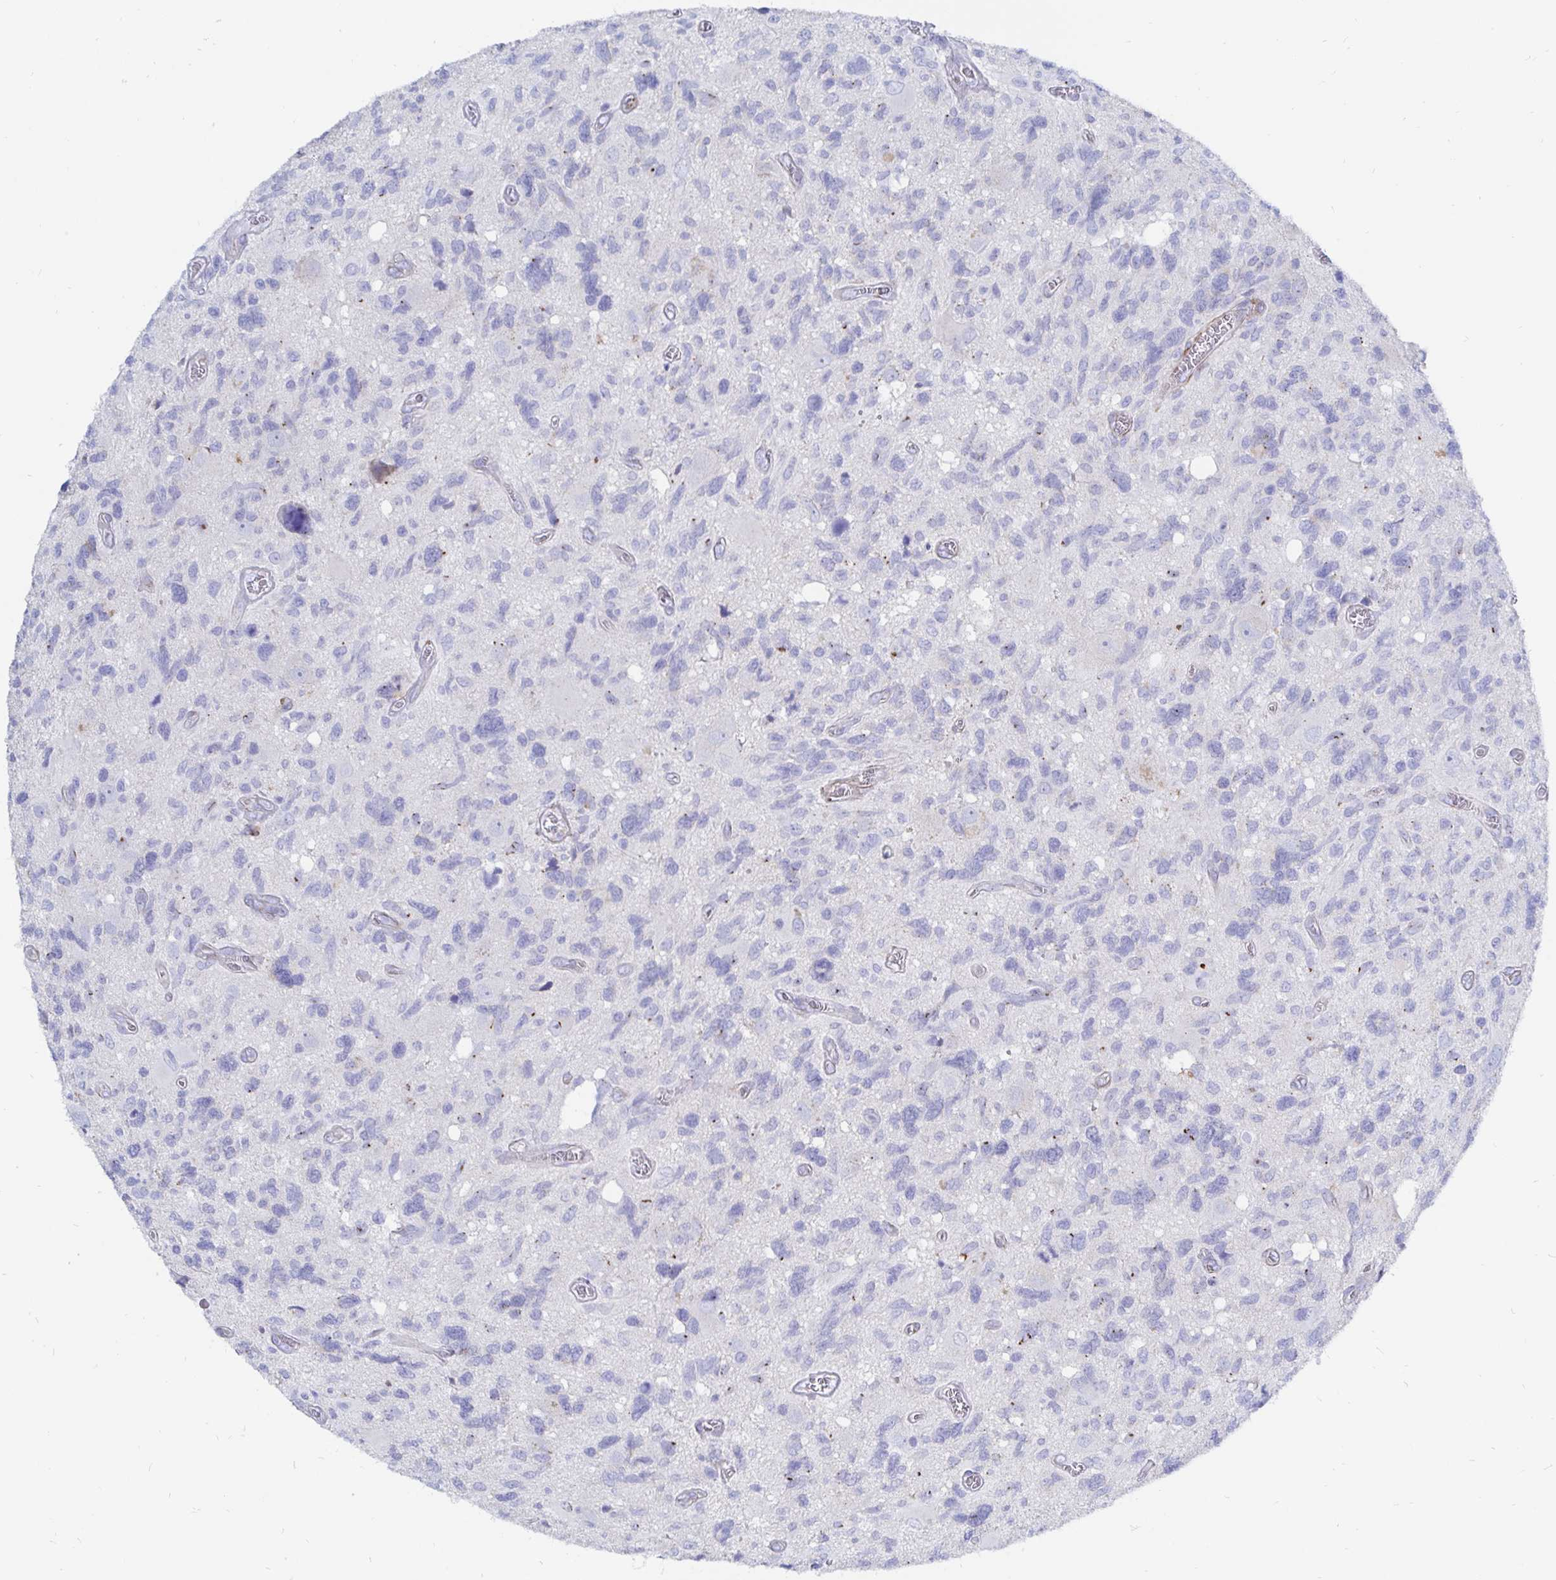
{"staining": {"intensity": "negative", "quantity": "none", "location": "none"}, "tissue": "glioma", "cell_type": "Tumor cells", "image_type": "cancer", "snomed": [{"axis": "morphology", "description": "Glioma, malignant, High grade"}, {"axis": "topography", "description": "Brain"}], "caption": "The IHC photomicrograph has no significant positivity in tumor cells of glioma tissue. Nuclei are stained in blue.", "gene": "COX16", "patient": {"sex": "male", "age": 49}}